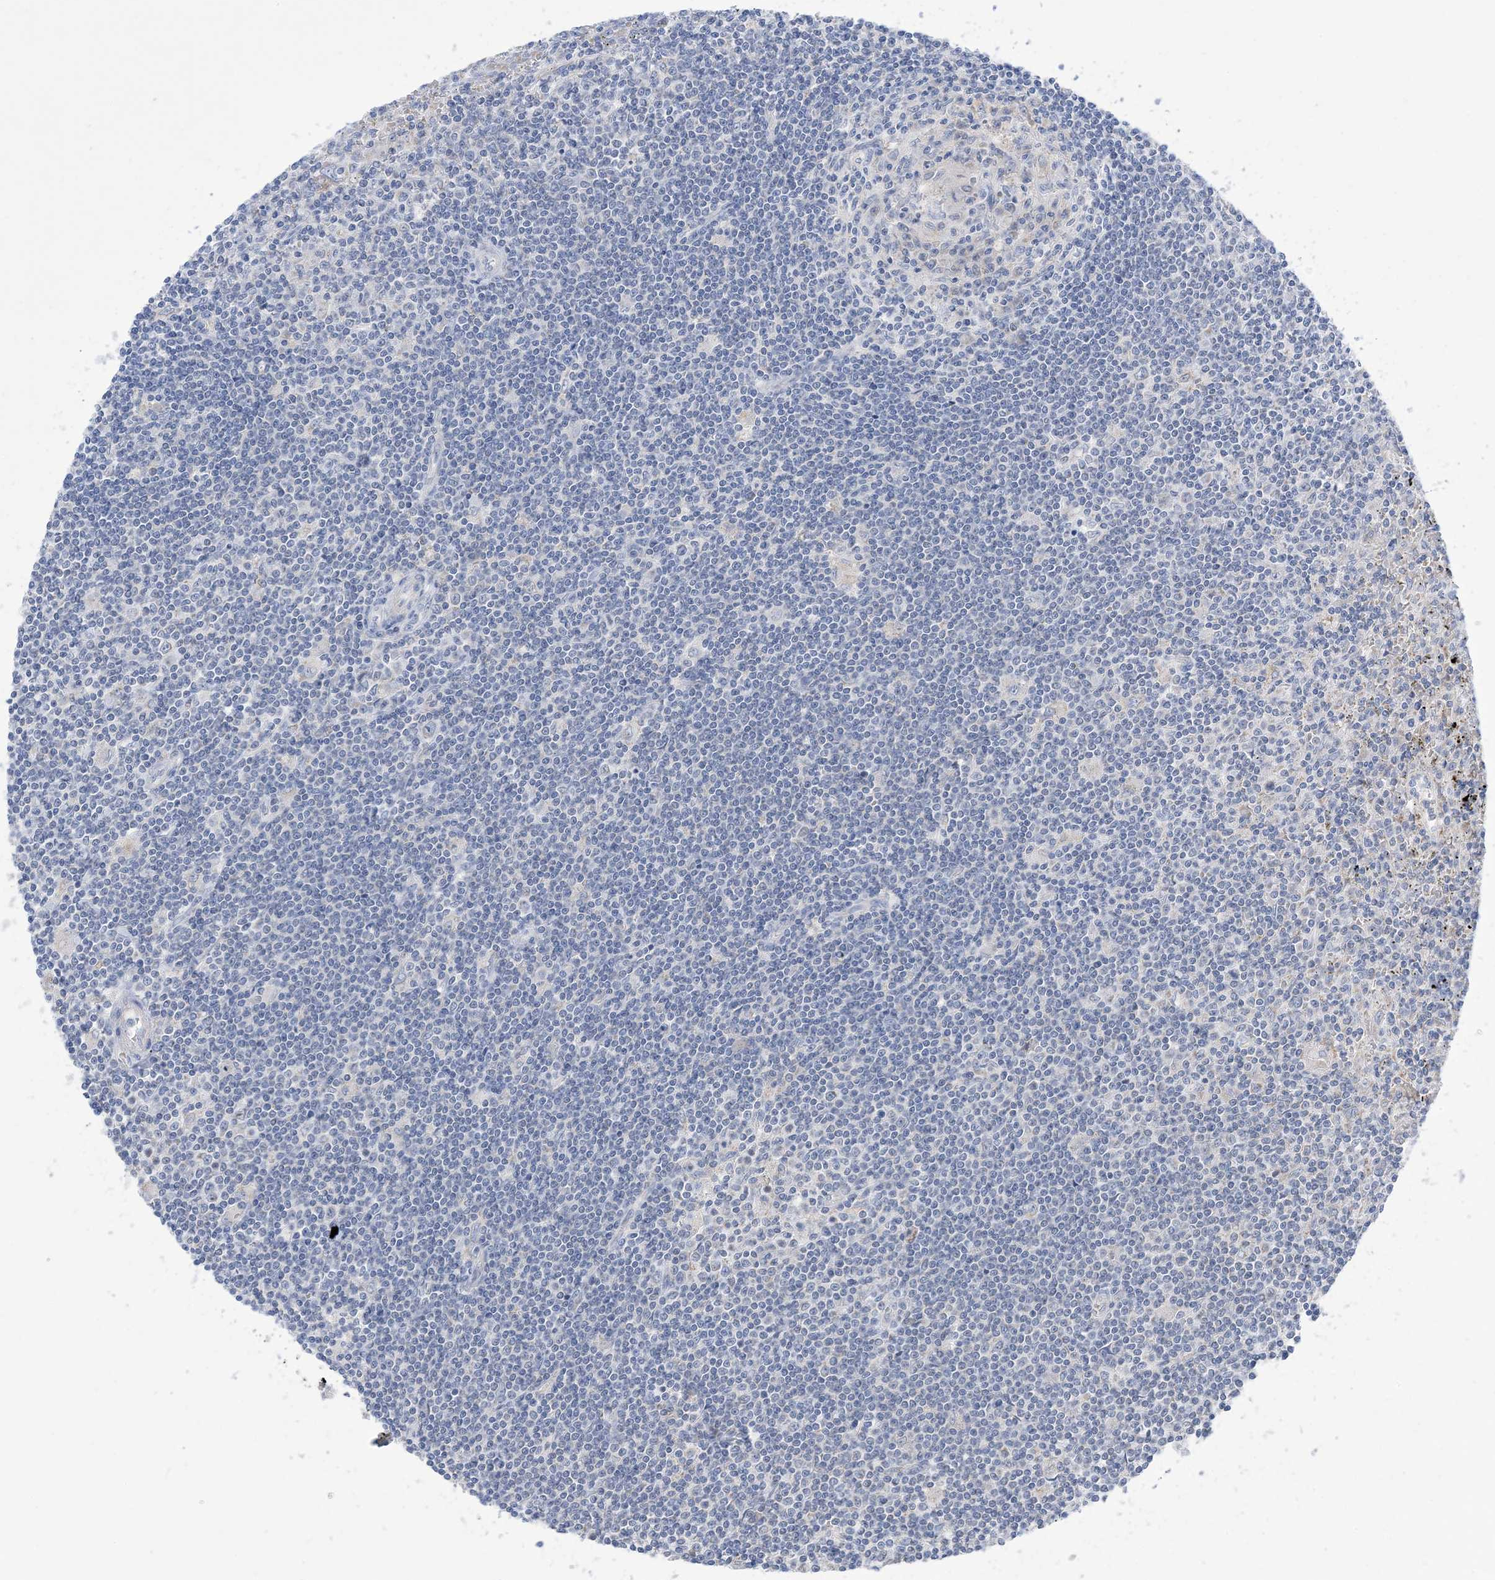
{"staining": {"intensity": "negative", "quantity": "none", "location": "none"}, "tissue": "lymphoma", "cell_type": "Tumor cells", "image_type": "cancer", "snomed": [{"axis": "morphology", "description": "Malignant lymphoma, non-Hodgkin's type, Low grade"}, {"axis": "topography", "description": "Spleen"}], "caption": "Photomicrograph shows no significant protein staining in tumor cells of low-grade malignant lymphoma, non-Hodgkin's type.", "gene": "CLEC16A", "patient": {"sex": "male", "age": 76}}